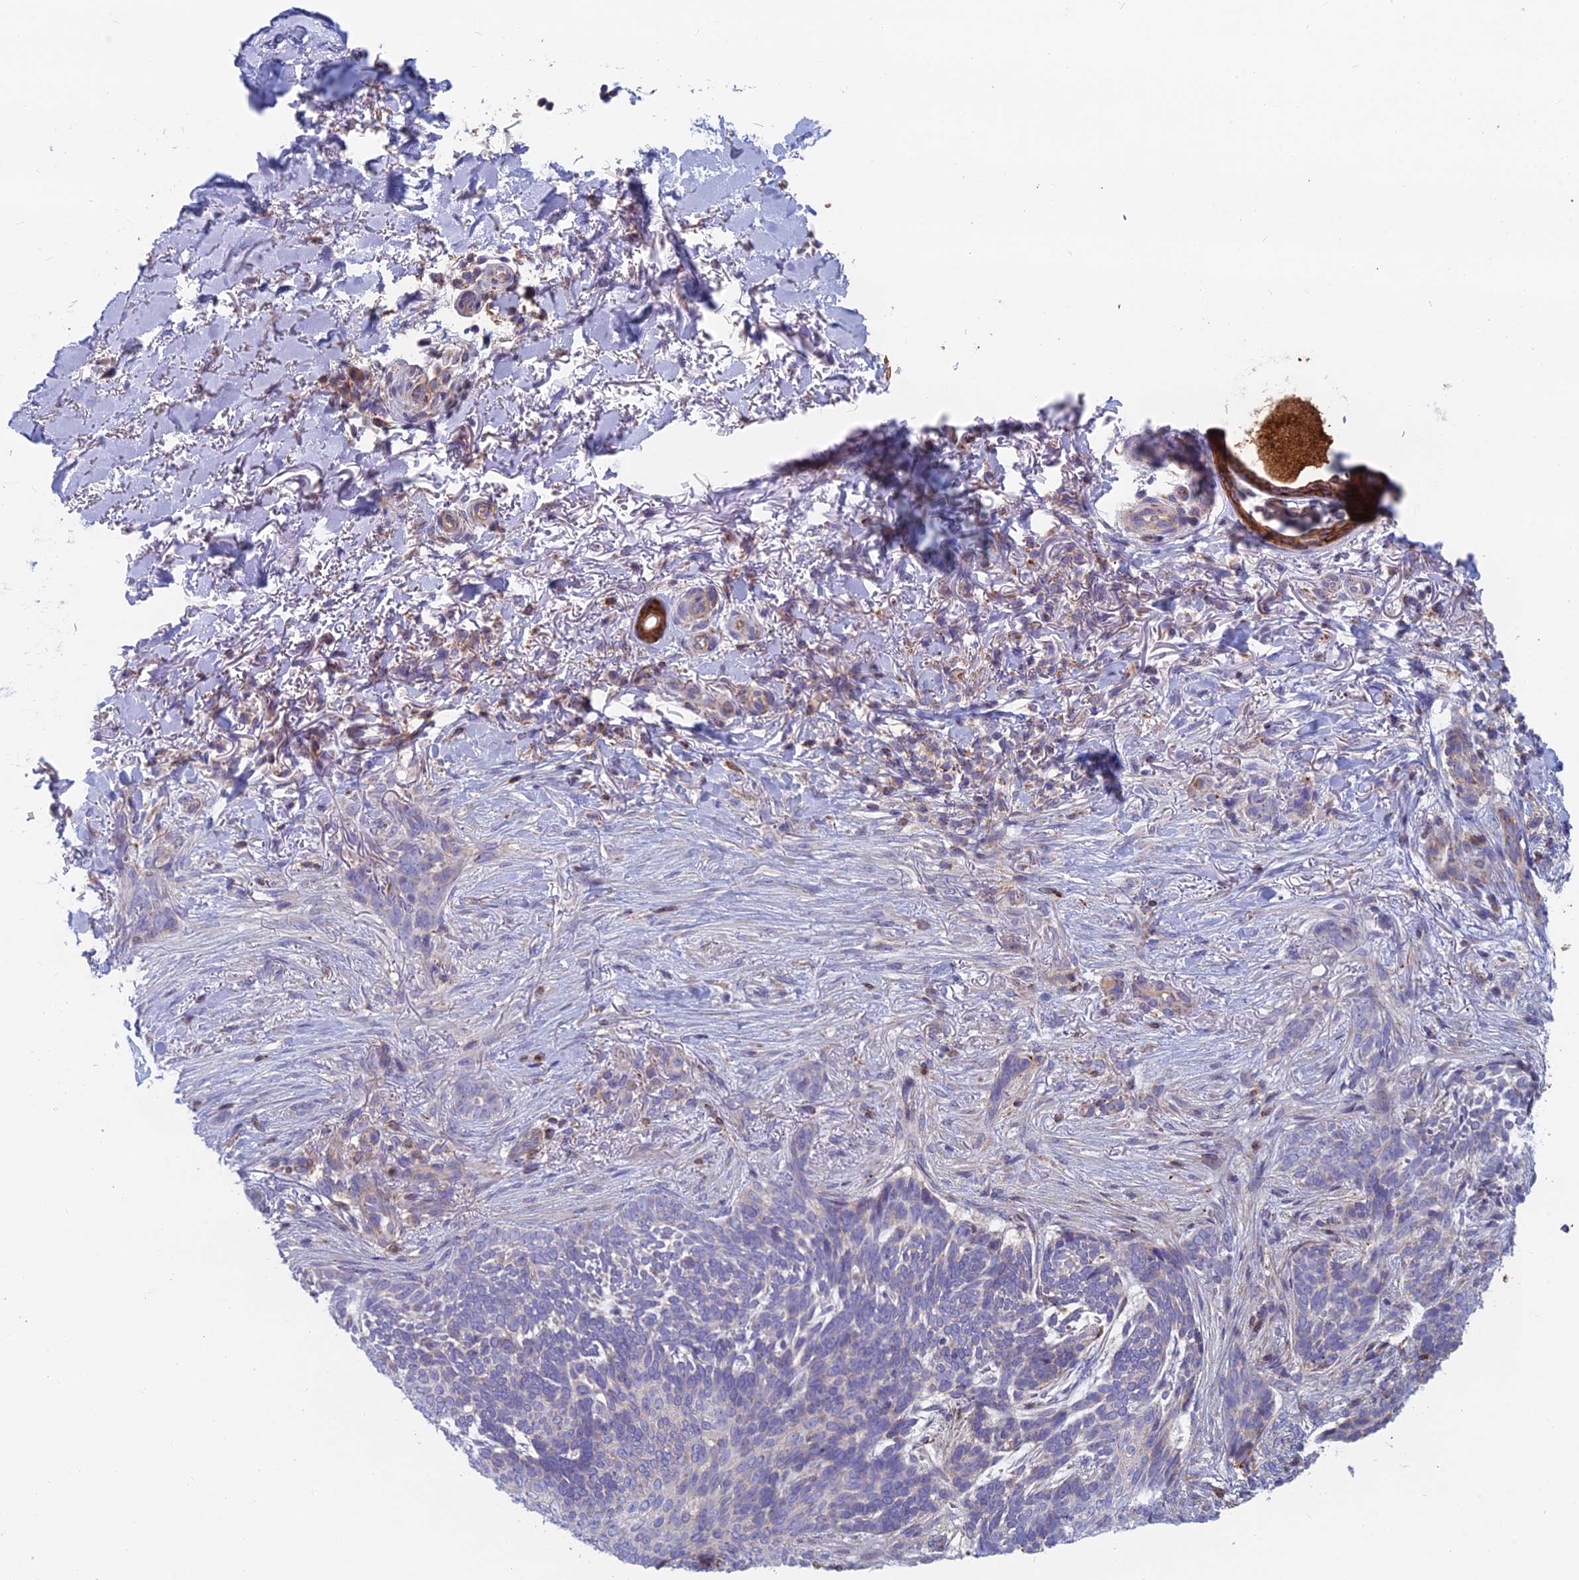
{"staining": {"intensity": "negative", "quantity": "none", "location": "none"}, "tissue": "skin cancer", "cell_type": "Tumor cells", "image_type": "cancer", "snomed": [{"axis": "morphology", "description": "Normal tissue, NOS"}, {"axis": "morphology", "description": "Basal cell carcinoma"}, {"axis": "topography", "description": "Skin"}], "caption": "High magnification brightfield microscopy of skin basal cell carcinoma stained with DAB (brown) and counterstained with hematoxylin (blue): tumor cells show no significant staining.", "gene": "IFTAP", "patient": {"sex": "female", "age": 67}}